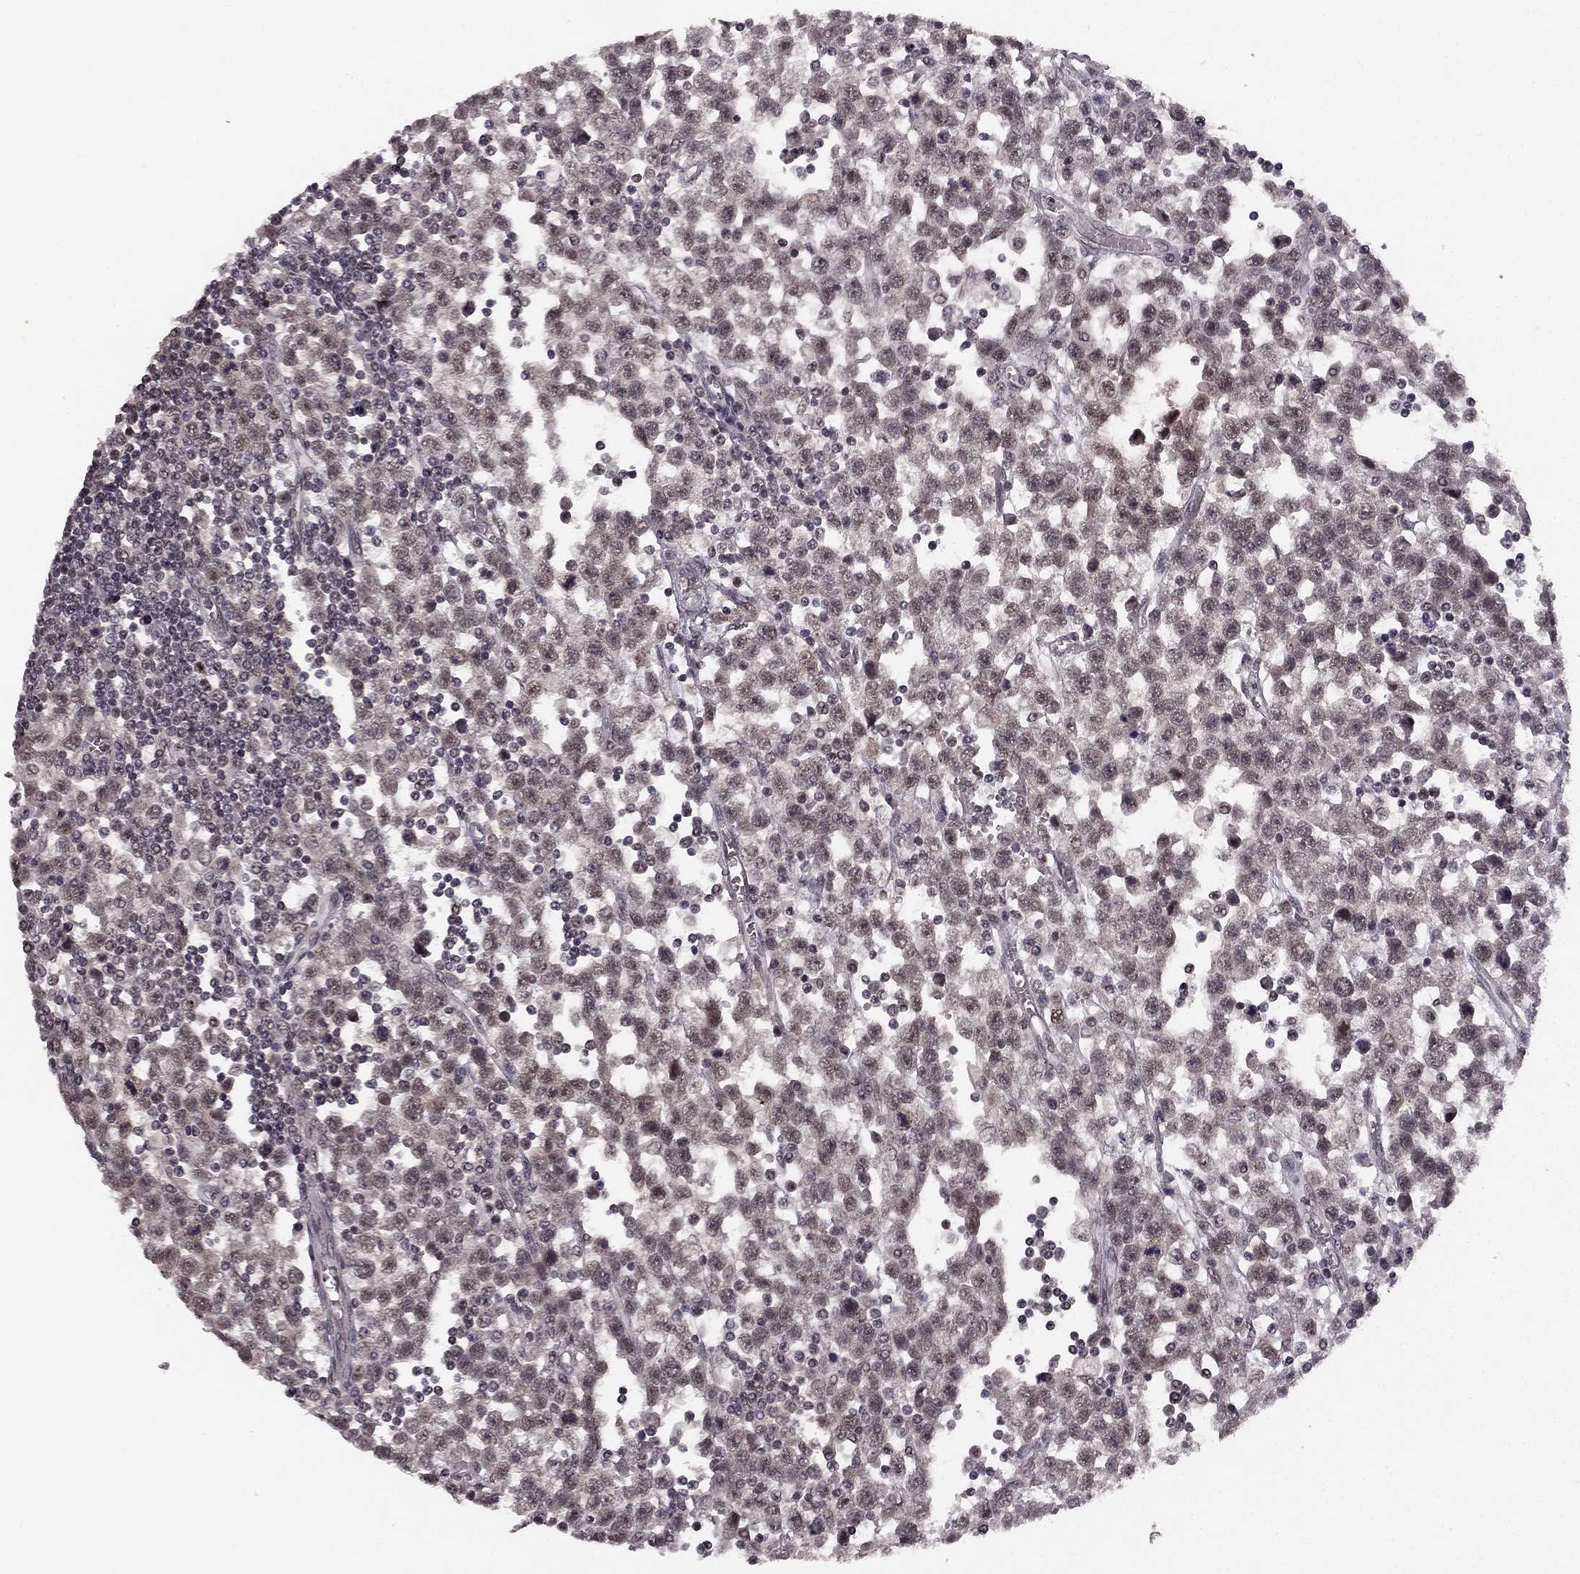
{"staining": {"intensity": "negative", "quantity": "none", "location": "none"}, "tissue": "testis cancer", "cell_type": "Tumor cells", "image_type": "cancer", "snomed": [{"axis": "morphology", "description": "Seminoma, NOS"}, {"axis": "topography", "description": "Testis"}], "caption": "Photomicrograph shows no protein positivity in tumor cells of testis seminoma tissue.", "gene": "HCN4", "patient": {"sex": "male", "age": 34}}